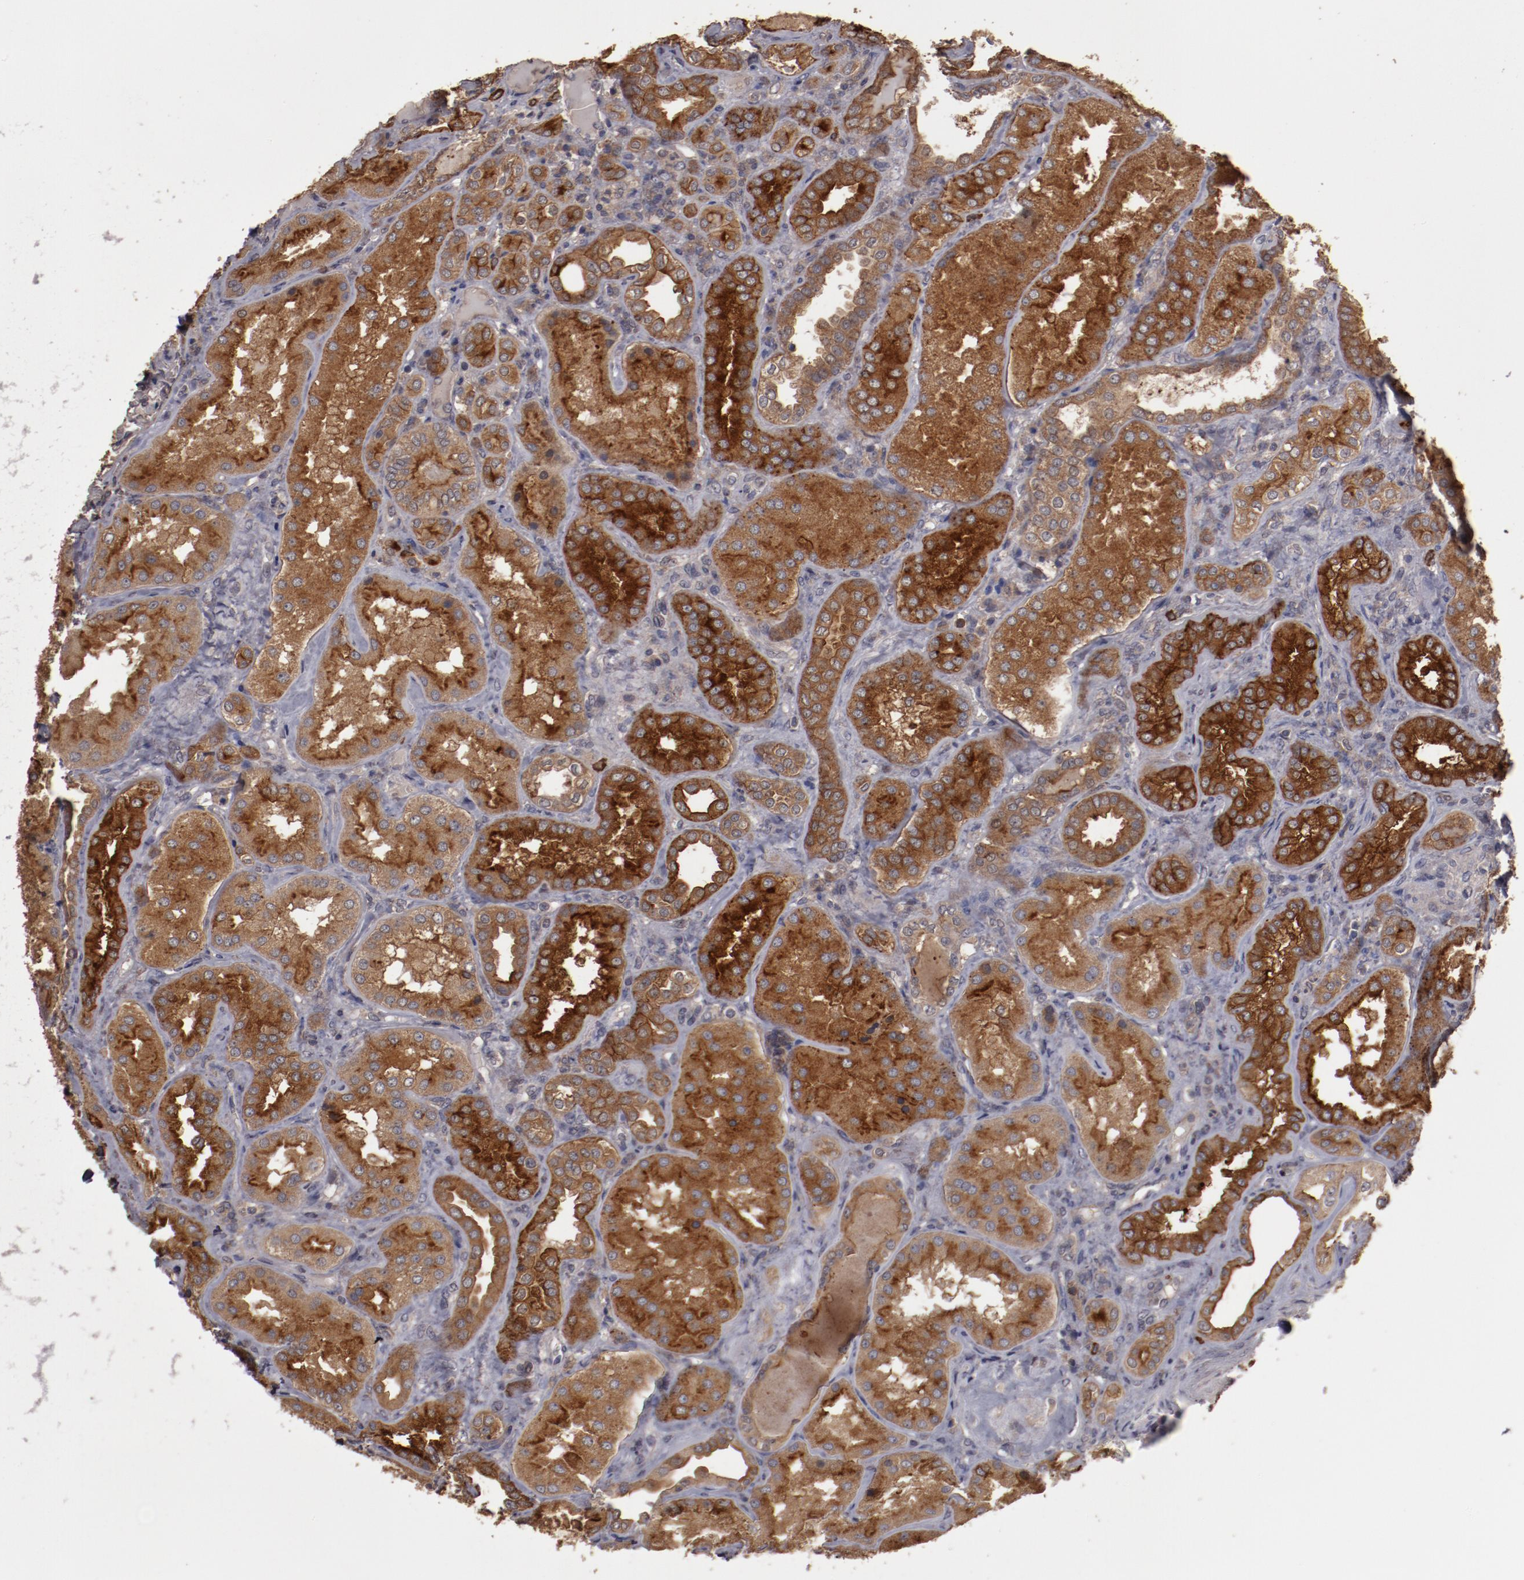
{"staining": {"intensity": "negative", "quantity": "none", "location": "none"}, "tissue": "kidney", "cell_type": "Cells in glomeruli", "image_type": "normal", "snomed": [{"axis": "morphology", "description": "Normal tissue, NOS"}, {"axis": "topography", "description": "Kidney"}], "caption": "Immunohistochemical staining of benign kidney demonstrates no significant expression in cells in glomeruli.", "gene": "LRRC75B", "patient": {"sex": "female", "age": 56}}